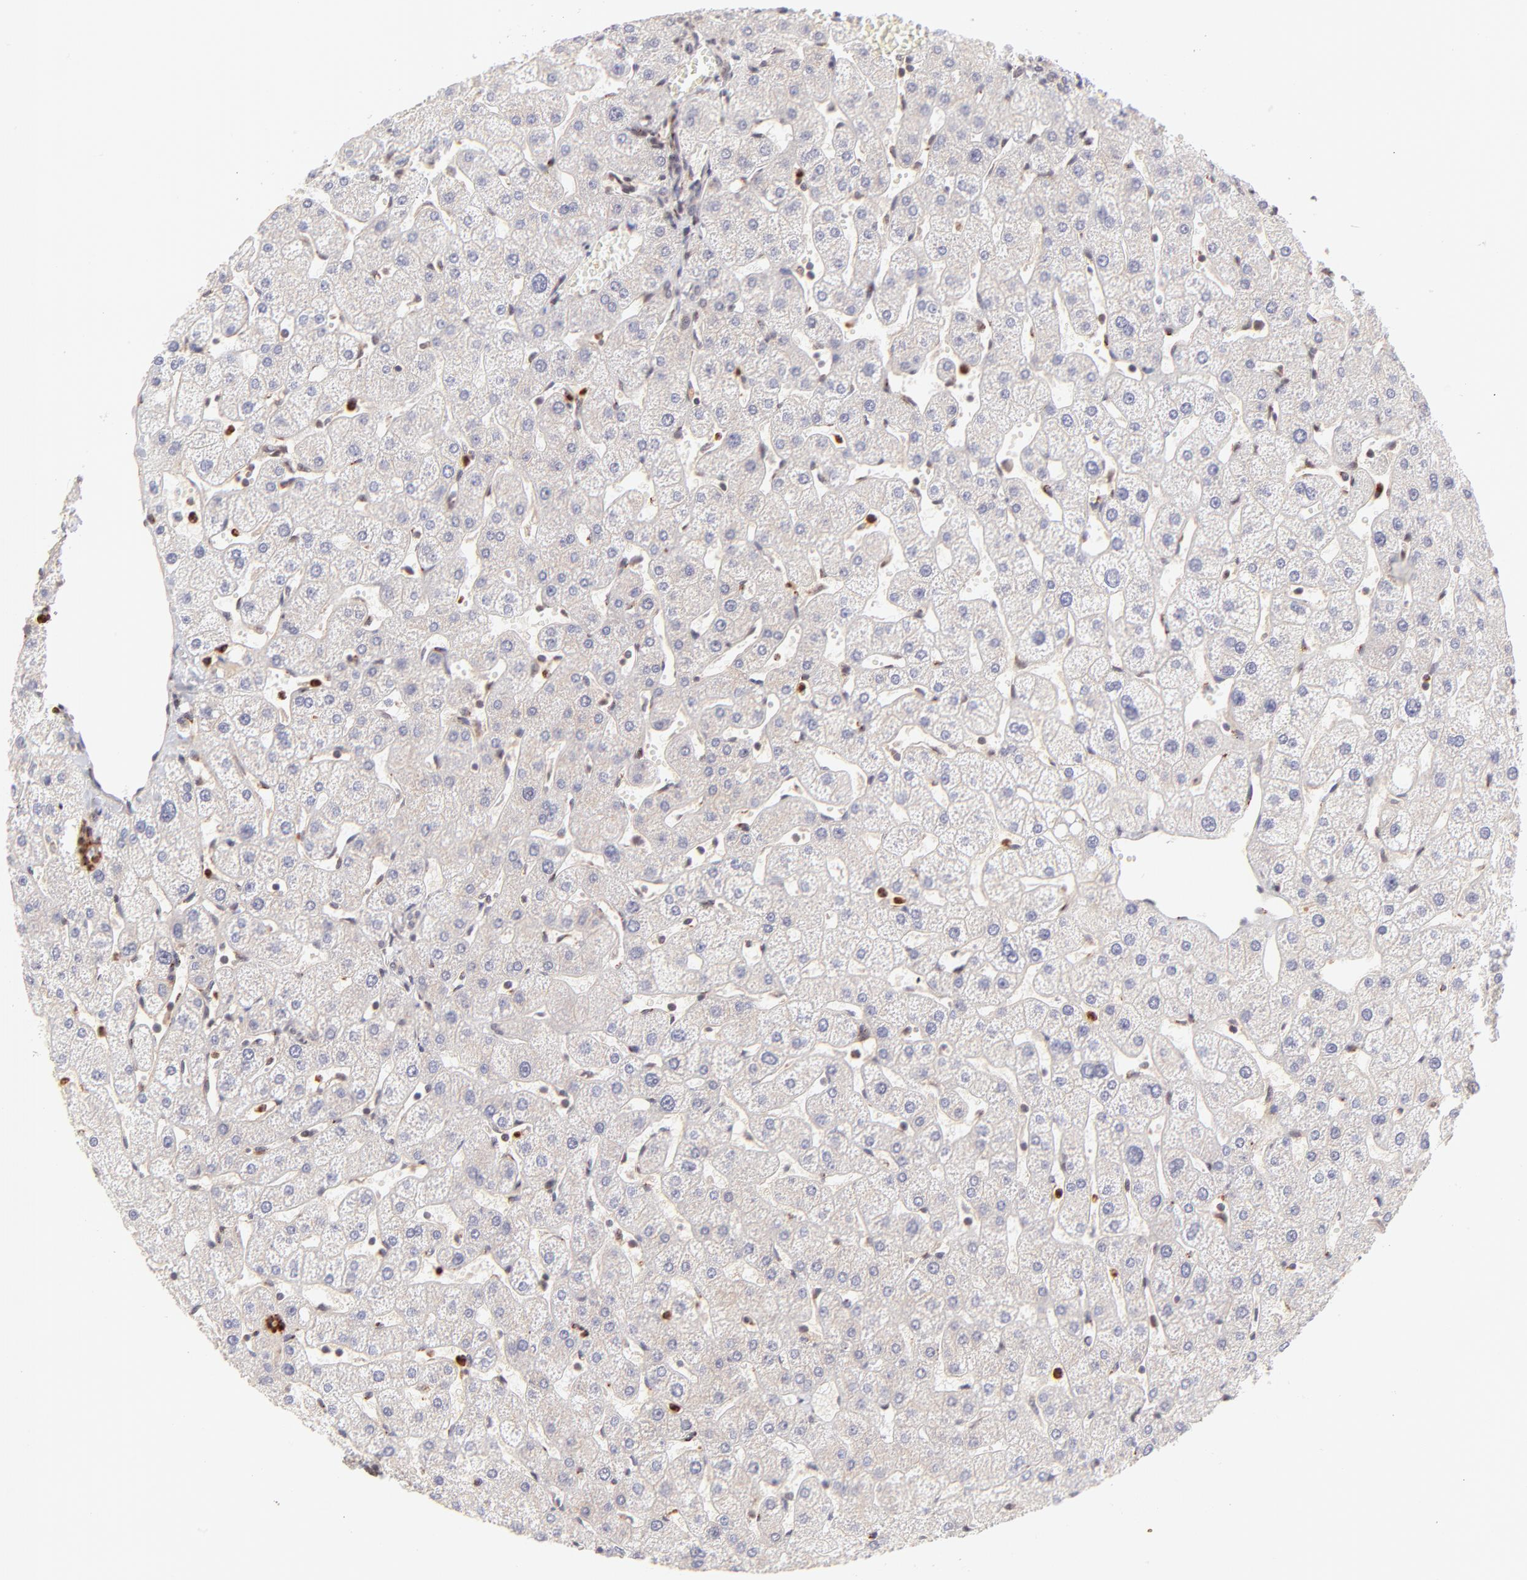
{"staining": {"intensity": "negative", "quantity": "none", "location": "none"}, "tissue": "liver", "cell_type": "Cholangiocytes", "image_type": "normal", "snomed": [{"axis": "morphology", "description": "Normal tissue, NOS"}, {"axis": "topography", "description": "Liver"}], "caption": "This is an IHC photomicrograph of normal liver. There is no staining in cholangiocytes.", "gene": "MED12", "patient": {"sex": "male", "age": 67}}